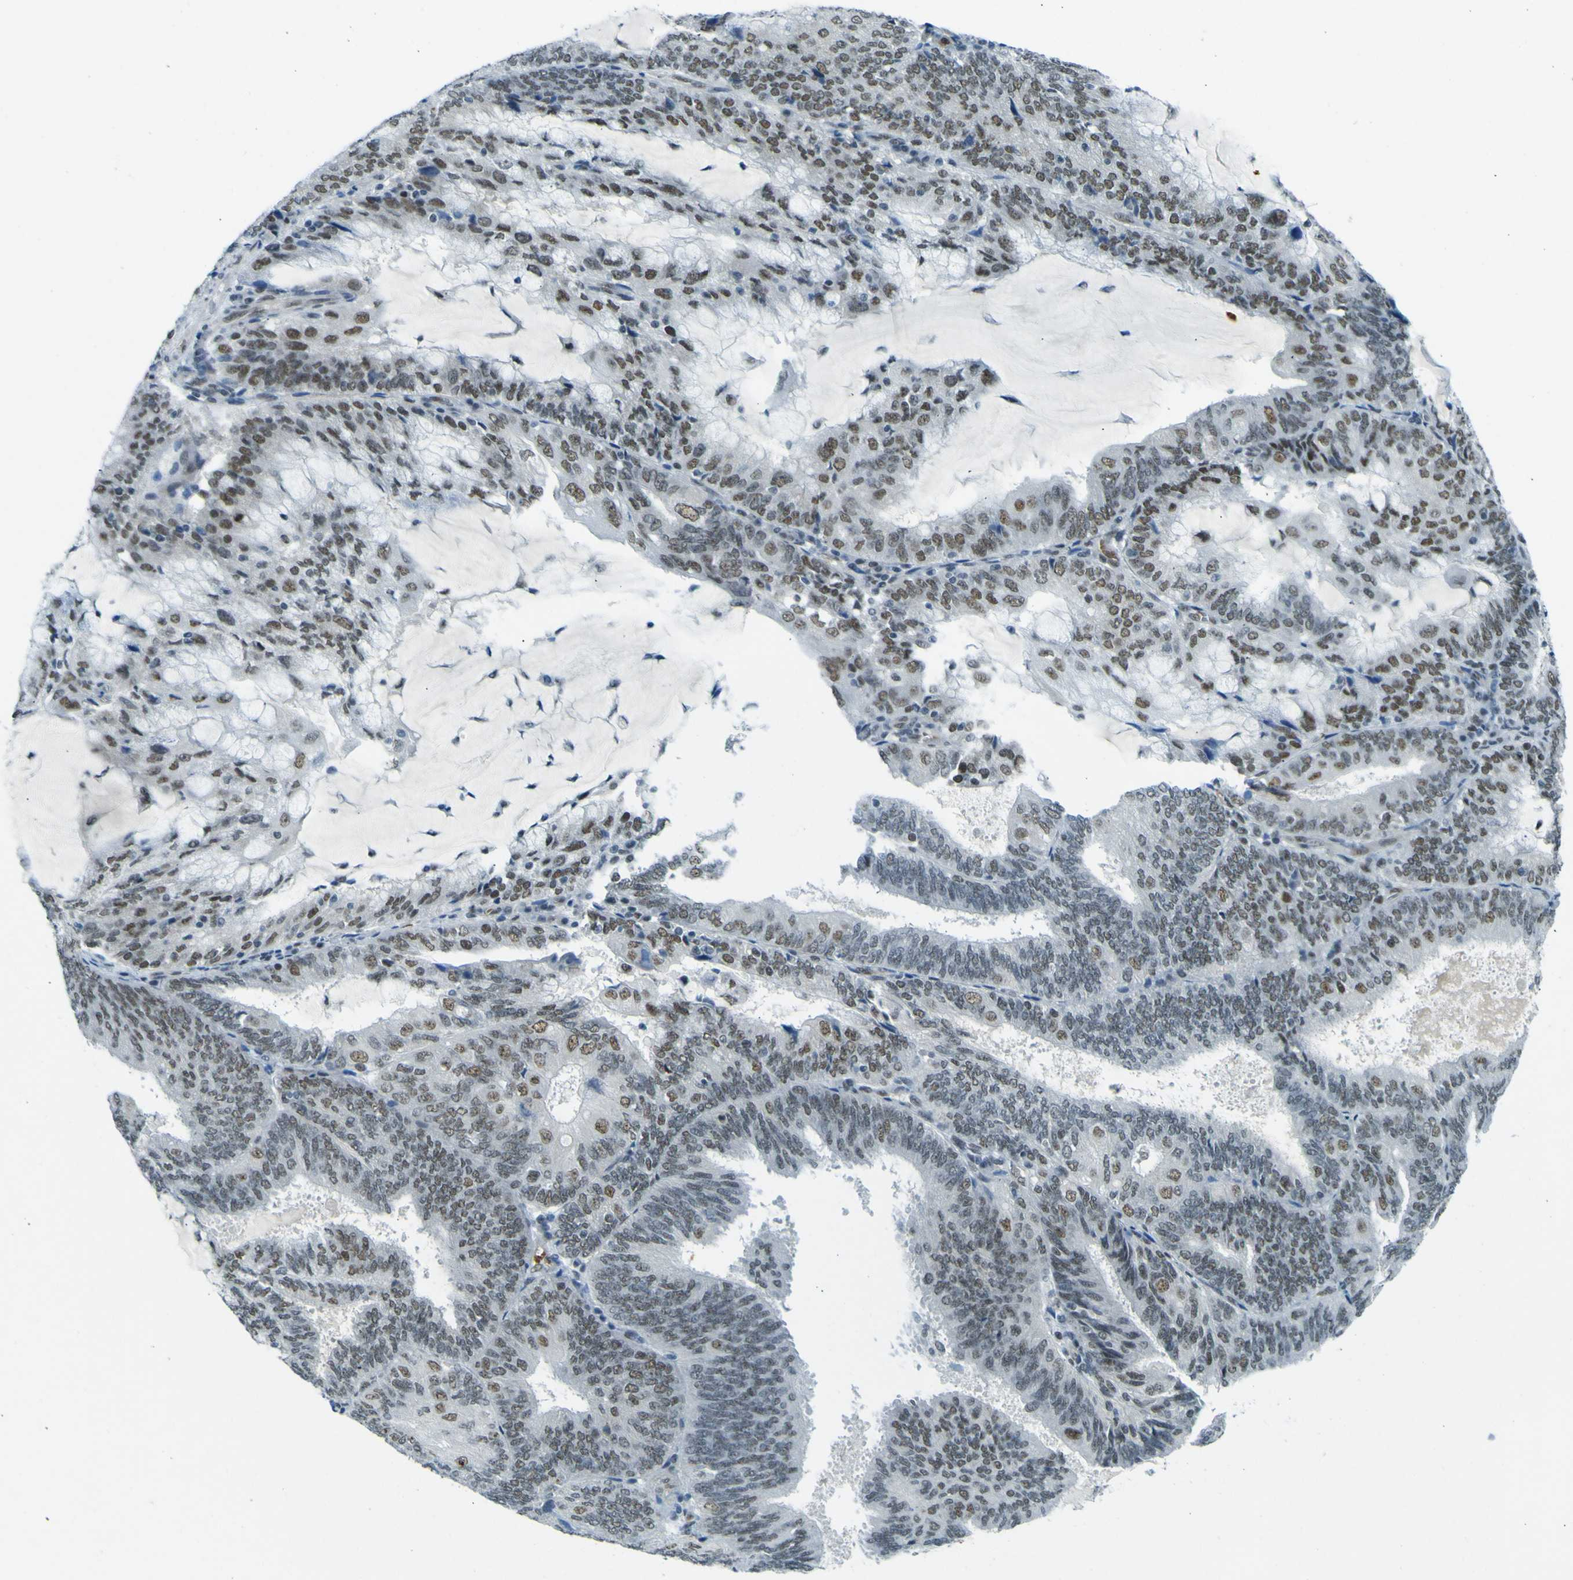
{"staining": {"intensity": "weak", "quantity": "25%-75%", "location": "nuclear"}, "tissue": "endometrial cancer", "cell_type": "Tumor cells", "image_type": "cancer", "snomed": [{"axis": "morphology", "description": "Adenocarcinoma, NOS"}, {"axis": "topography", "description": "Endometrium"}], "caption": "Endometrial cancer (adenocarcinoma) stained with DAB (3,3'-diaminobenzidine) IHC reveals low levels of weak nuclear positivity in about 25%-75% of tumor cells.", "gene": "CEBPG", "patient": {"sex": "female", "age": 81}}